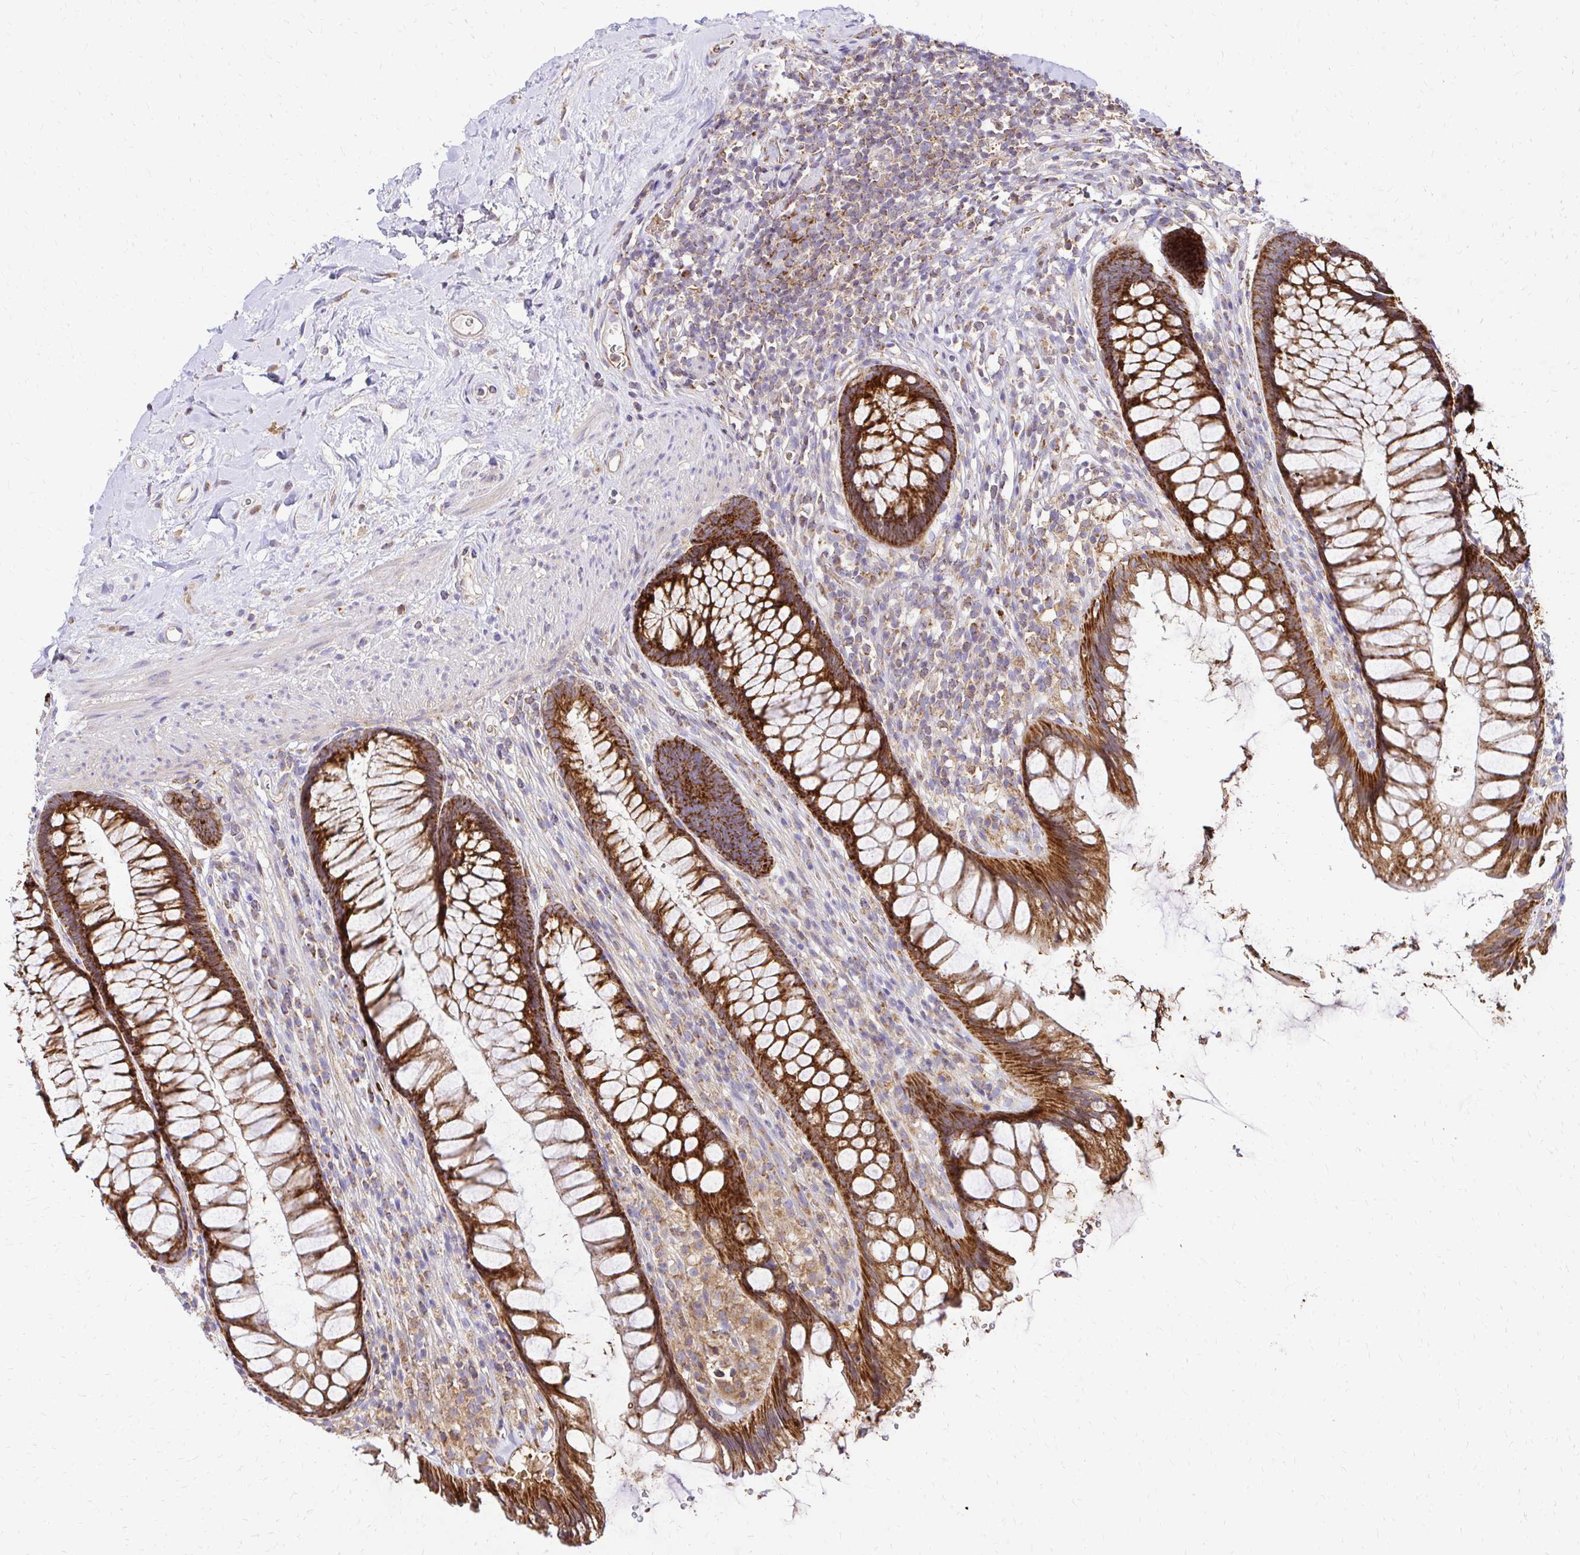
{"staining": {"intensity": "strong", "quantity": ">75%", "location": "cytoplasmic/membranous"}, "tissue": "rectum", "cell_type": "Glandular cells", "image_type": "normal", "snomed": [{"axis": "morphology", "description": "Normal tissue, NOS"}, {"axis": "topography", "description": "Rectum"}], "caption": "Protein analysis of benign rectum exhibits strong cytoplasmic/membranous expression in approximately >75% of glandular cells. The staining is performed using DAB brown chromogen to label protein expression. The nuclei are counter-stained blue using hematoxylin.", "gene": "MRPL13", "patient": {"sex": "male", "age": 53}}